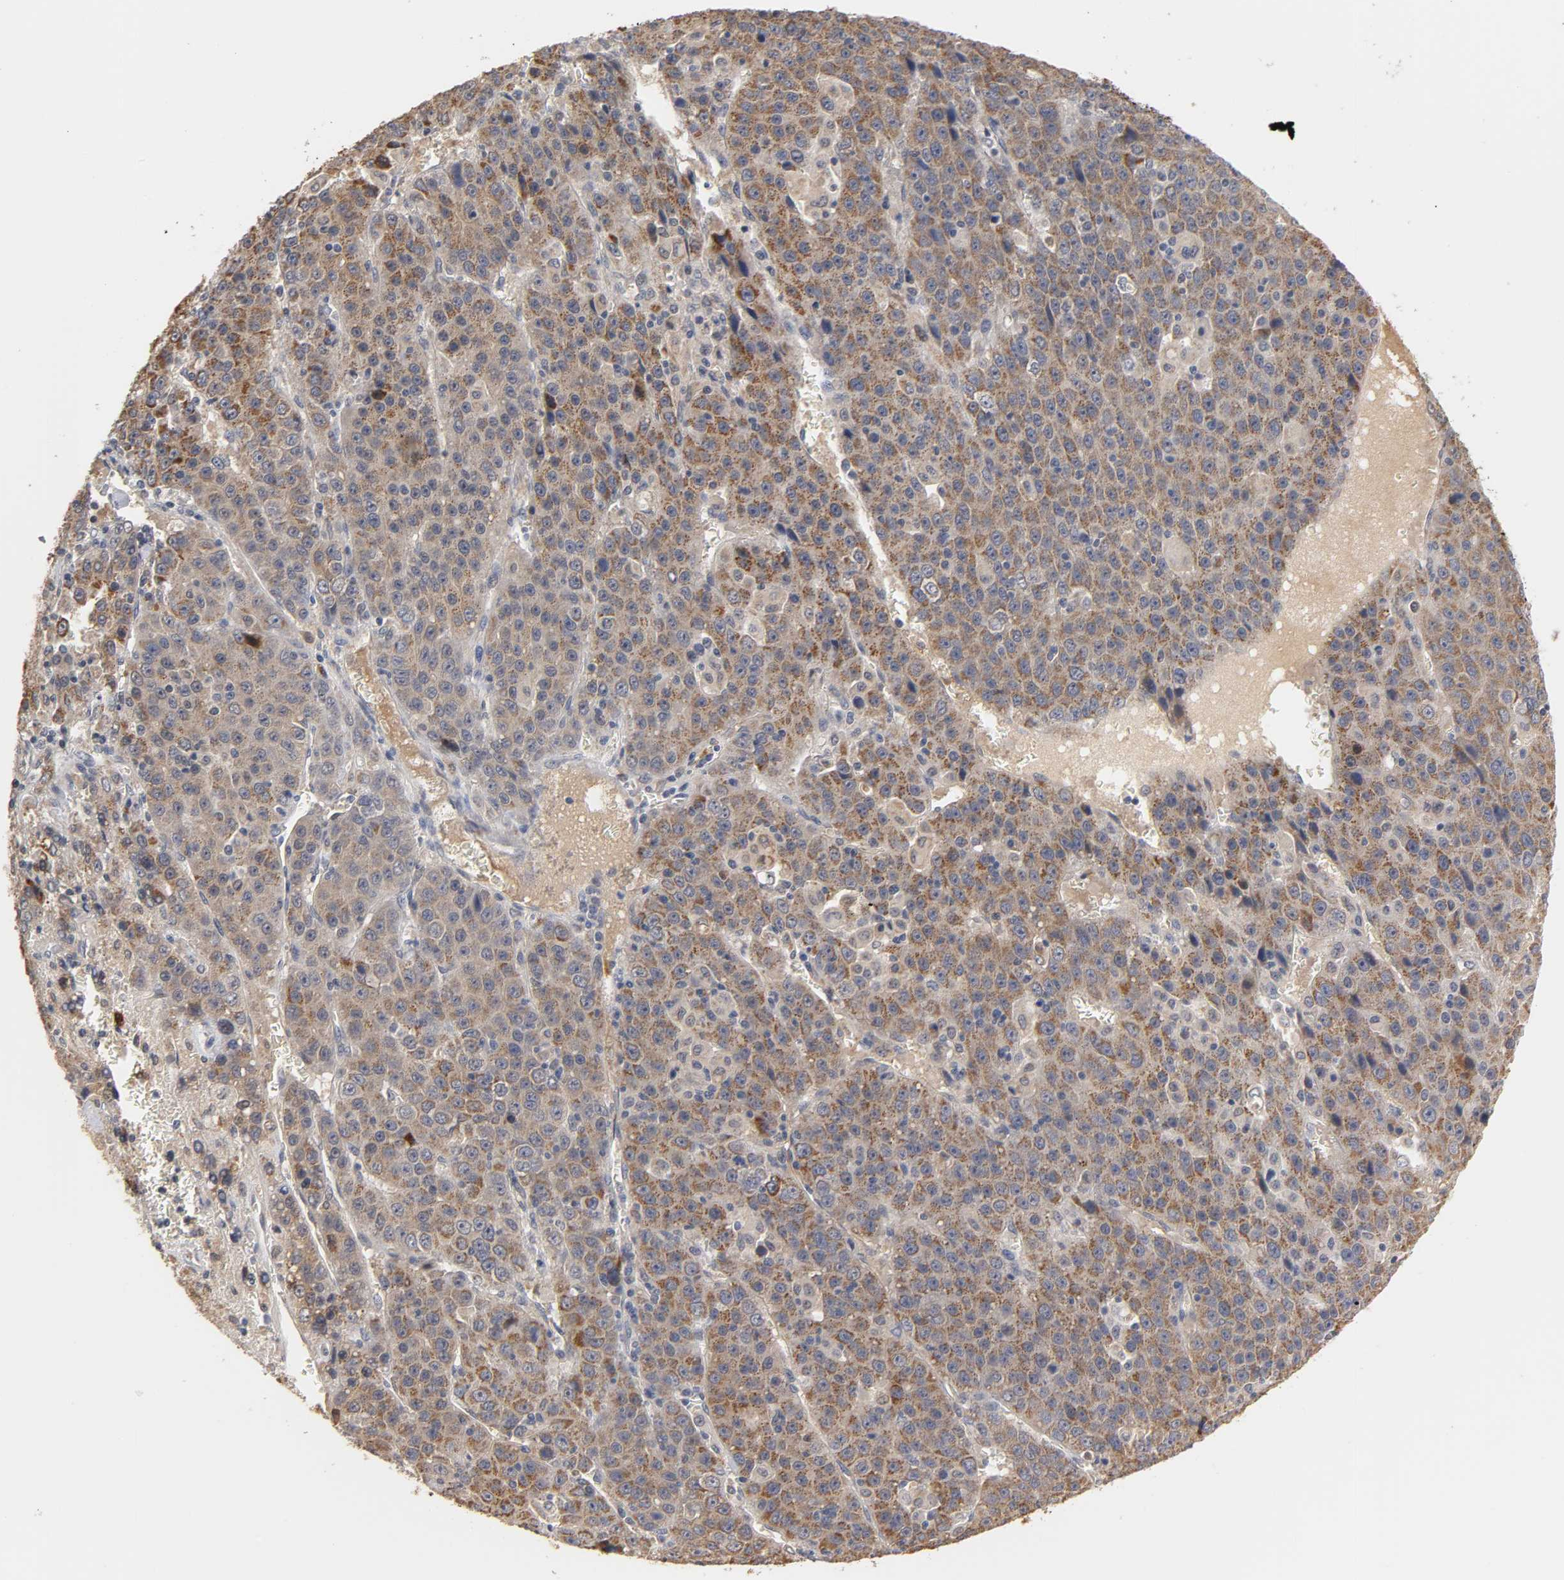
{"staining": {"intensity": "strong", "quantity": ">75%", "location": "cytoplasmic/membranous"}, "tissue": "liver cancer", "cell_type": "Tumor cells", "image_type": "cancer", "snomed": [{"axis": "morphology", "description": "Carcinoma, Hepatocellular, NOS"}, {"axis": "topography", "description": "Liver"}], "caption": "Immunohistochemistry (IHC) photomicrograph of neoplastic tissue: human liver cancer (hepatocellular carcinoma) stained using immunohistochemistry (IHC) demonstrates high levels of strong protein expression localized specifically in the cytoplasmic/membranous of tumor cells, appearing as a cytoplasmic/membranous brown color.", "gene": "GSTZ1", "patient": {"sex": "female", "age": 53}}